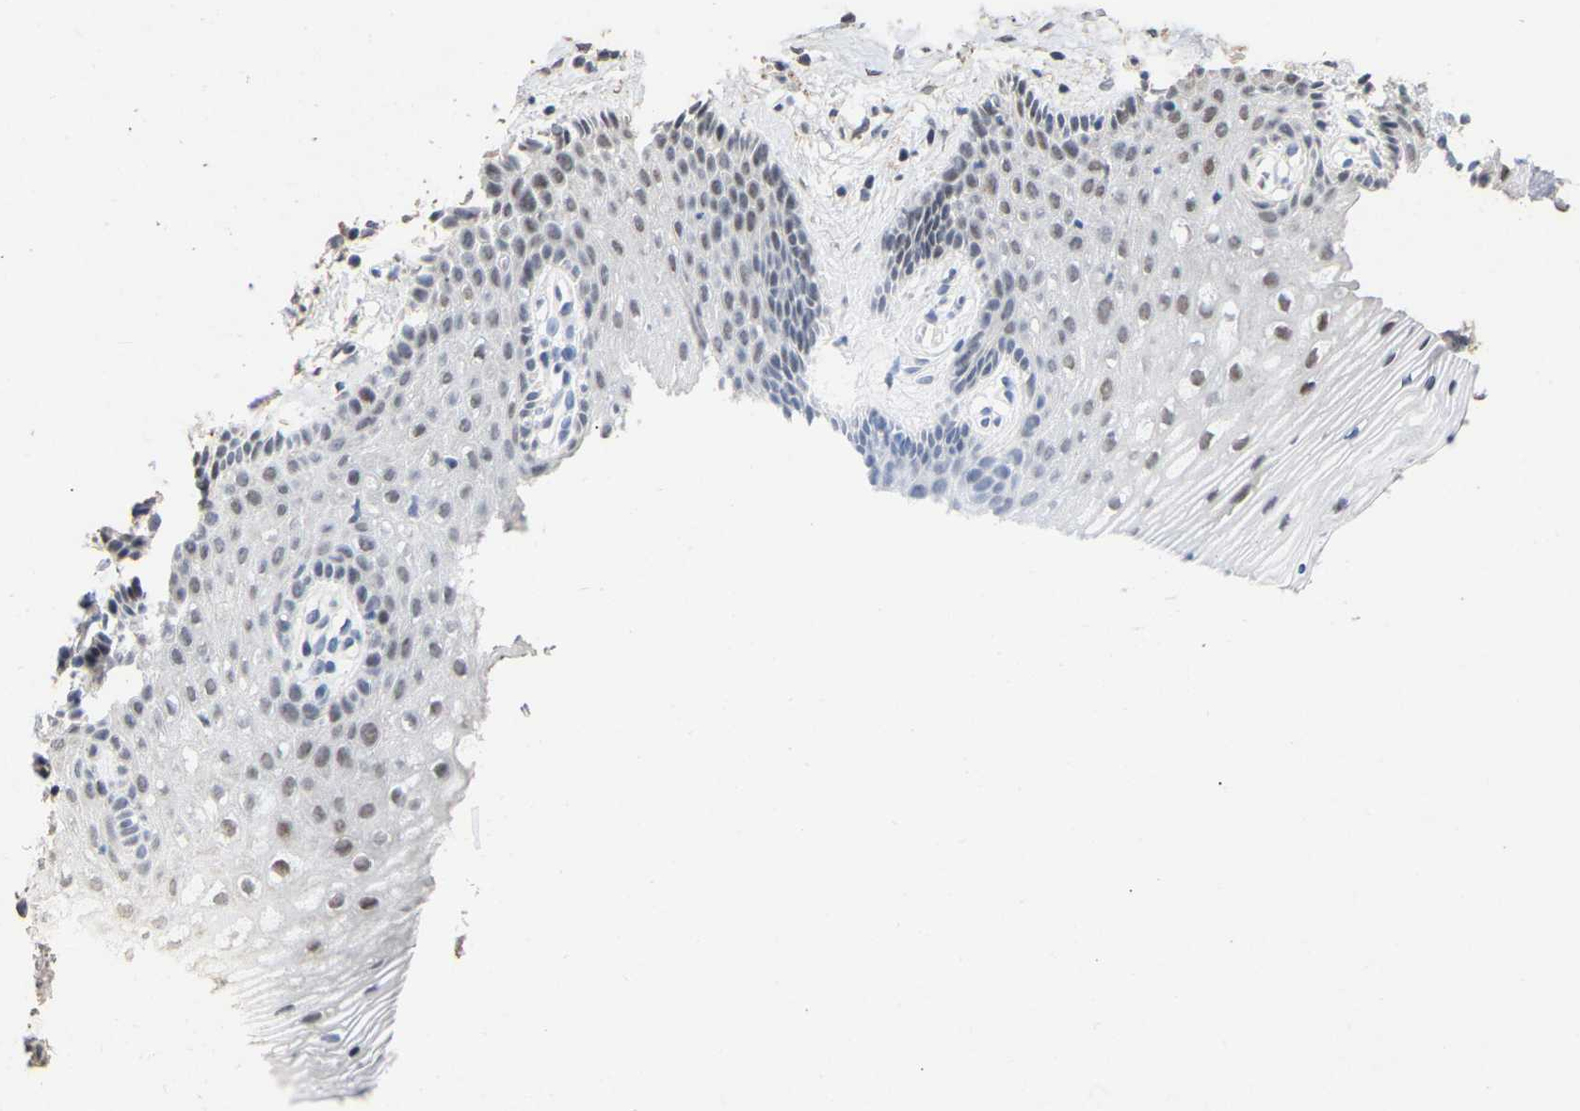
{"staining": {"intensity": "weak", "quantity": "25%-75%", "location": "nuclear"}, "tissue": "vagina", "cell_type": "Squamous epithelial cells", "image_type": "normal", "snomed": [{"axis": "morphology", "description": "Normal tissue, NOS"}, {"axis": "topography", "description": "Vagina"}], "caption": "Immunohistochemistry photomicrograph of unremarkable vagina: vagina stained using immunohistochemistry (IHC) demonstrates low levels of weak protein expression localized specifically in the nuclear of squamous epithelial cells, appearing as a nuclear brown color.", "gene": "AMPH", "patient": {"sex": "female", "age": 32}}